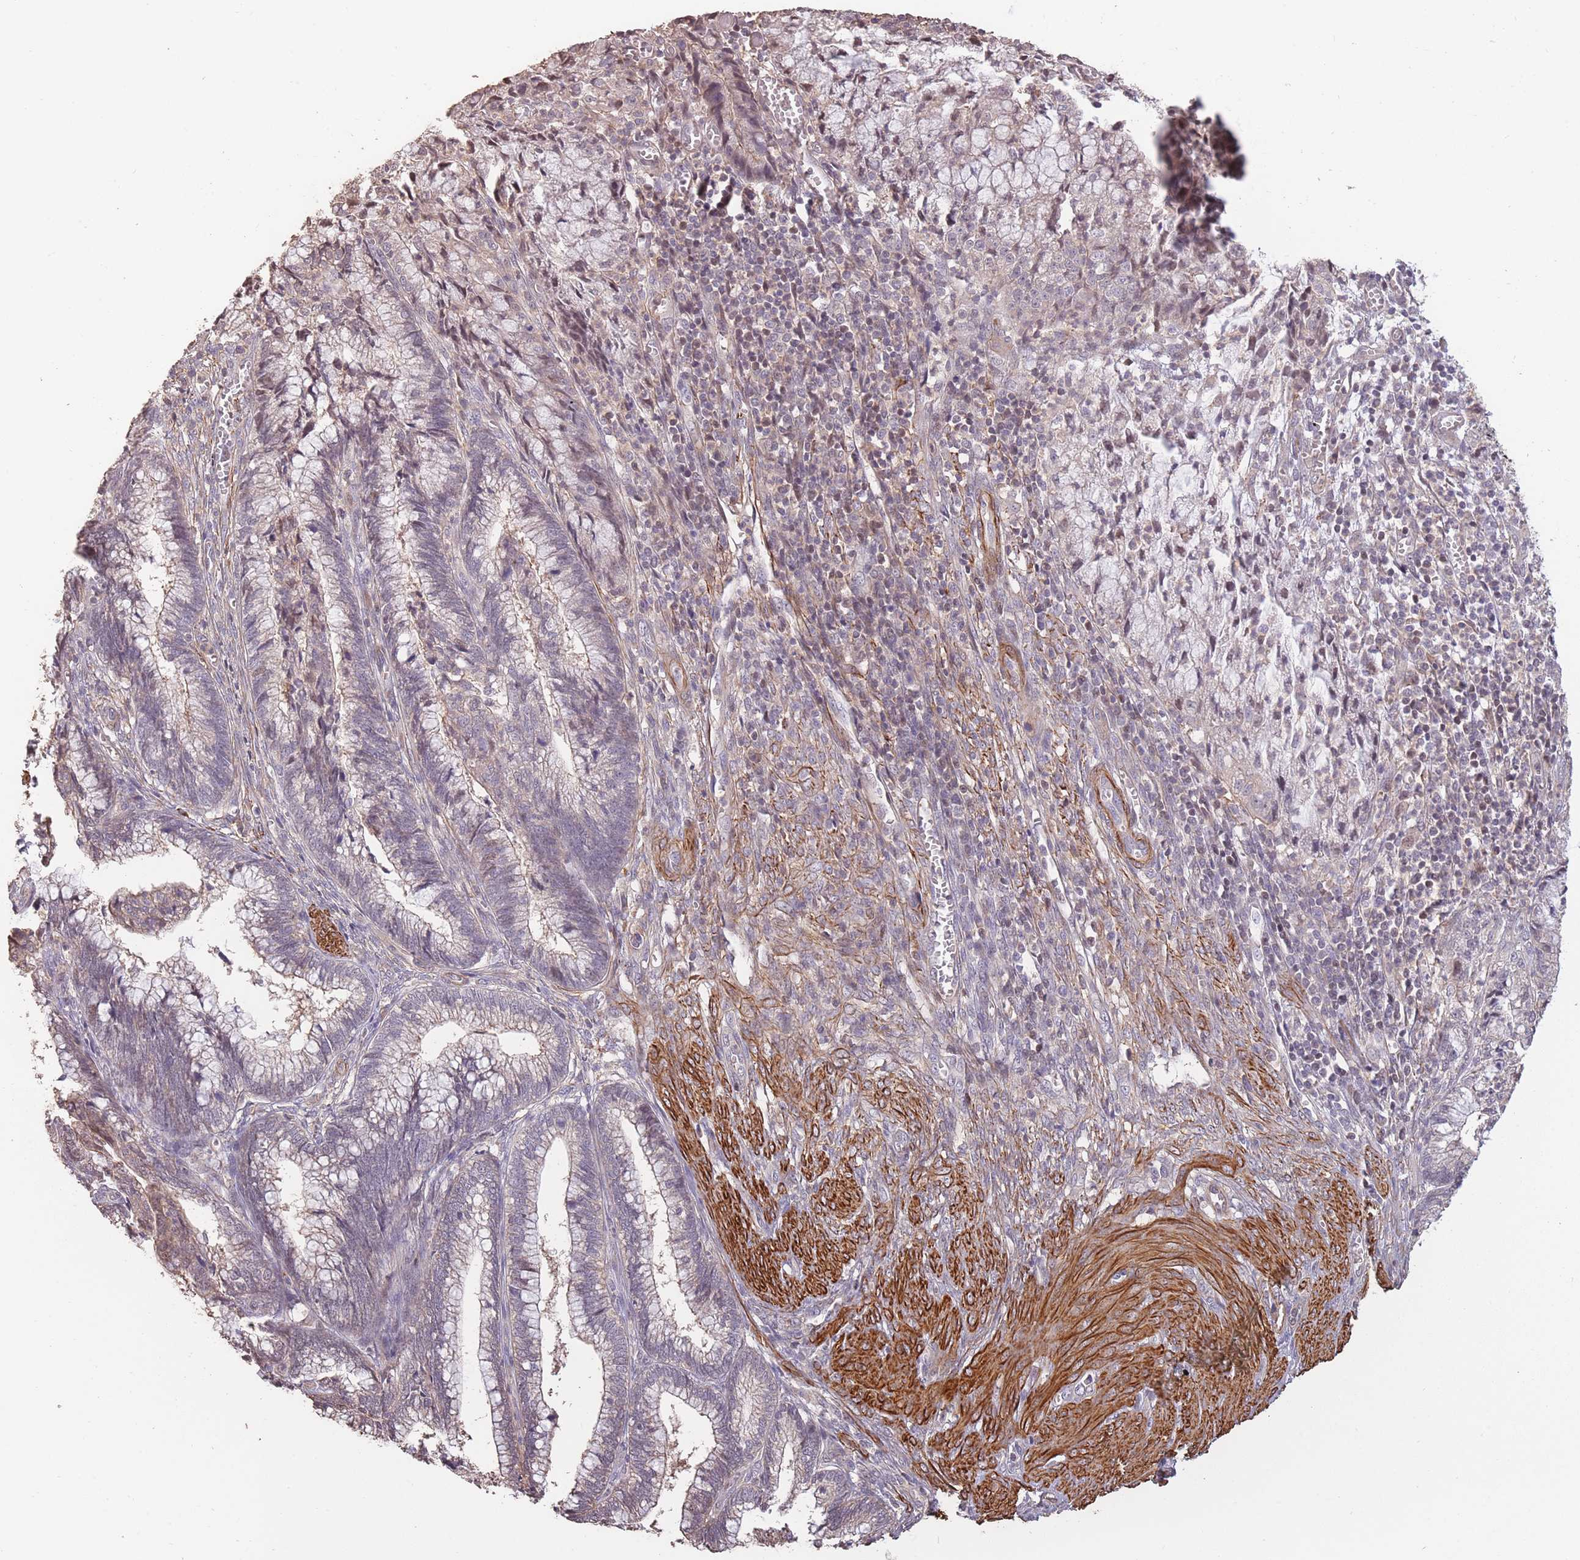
{"staining": {"intensity": "negative", "quantity": "none", "location": "none"}, "tissue": "cervical cancer", "cell_type": "Tumor cells", "image_type": "cancer", "snomed": [{"axis": "morphology", "description": "Adenocarcinoma, NOS"}, {"axis": "topography", "description": "Cervix"}], "caption": "Photomicrograph shows no significant protein staining in tumor cells of cervical adenocarcinoma. Brightfield microscopy of IHC stained with DAB (brown) and hematoxylin (blue), captured at high magnification.", "gene": "NLRC4", "patient": {"sex": "female", "age": 44}}